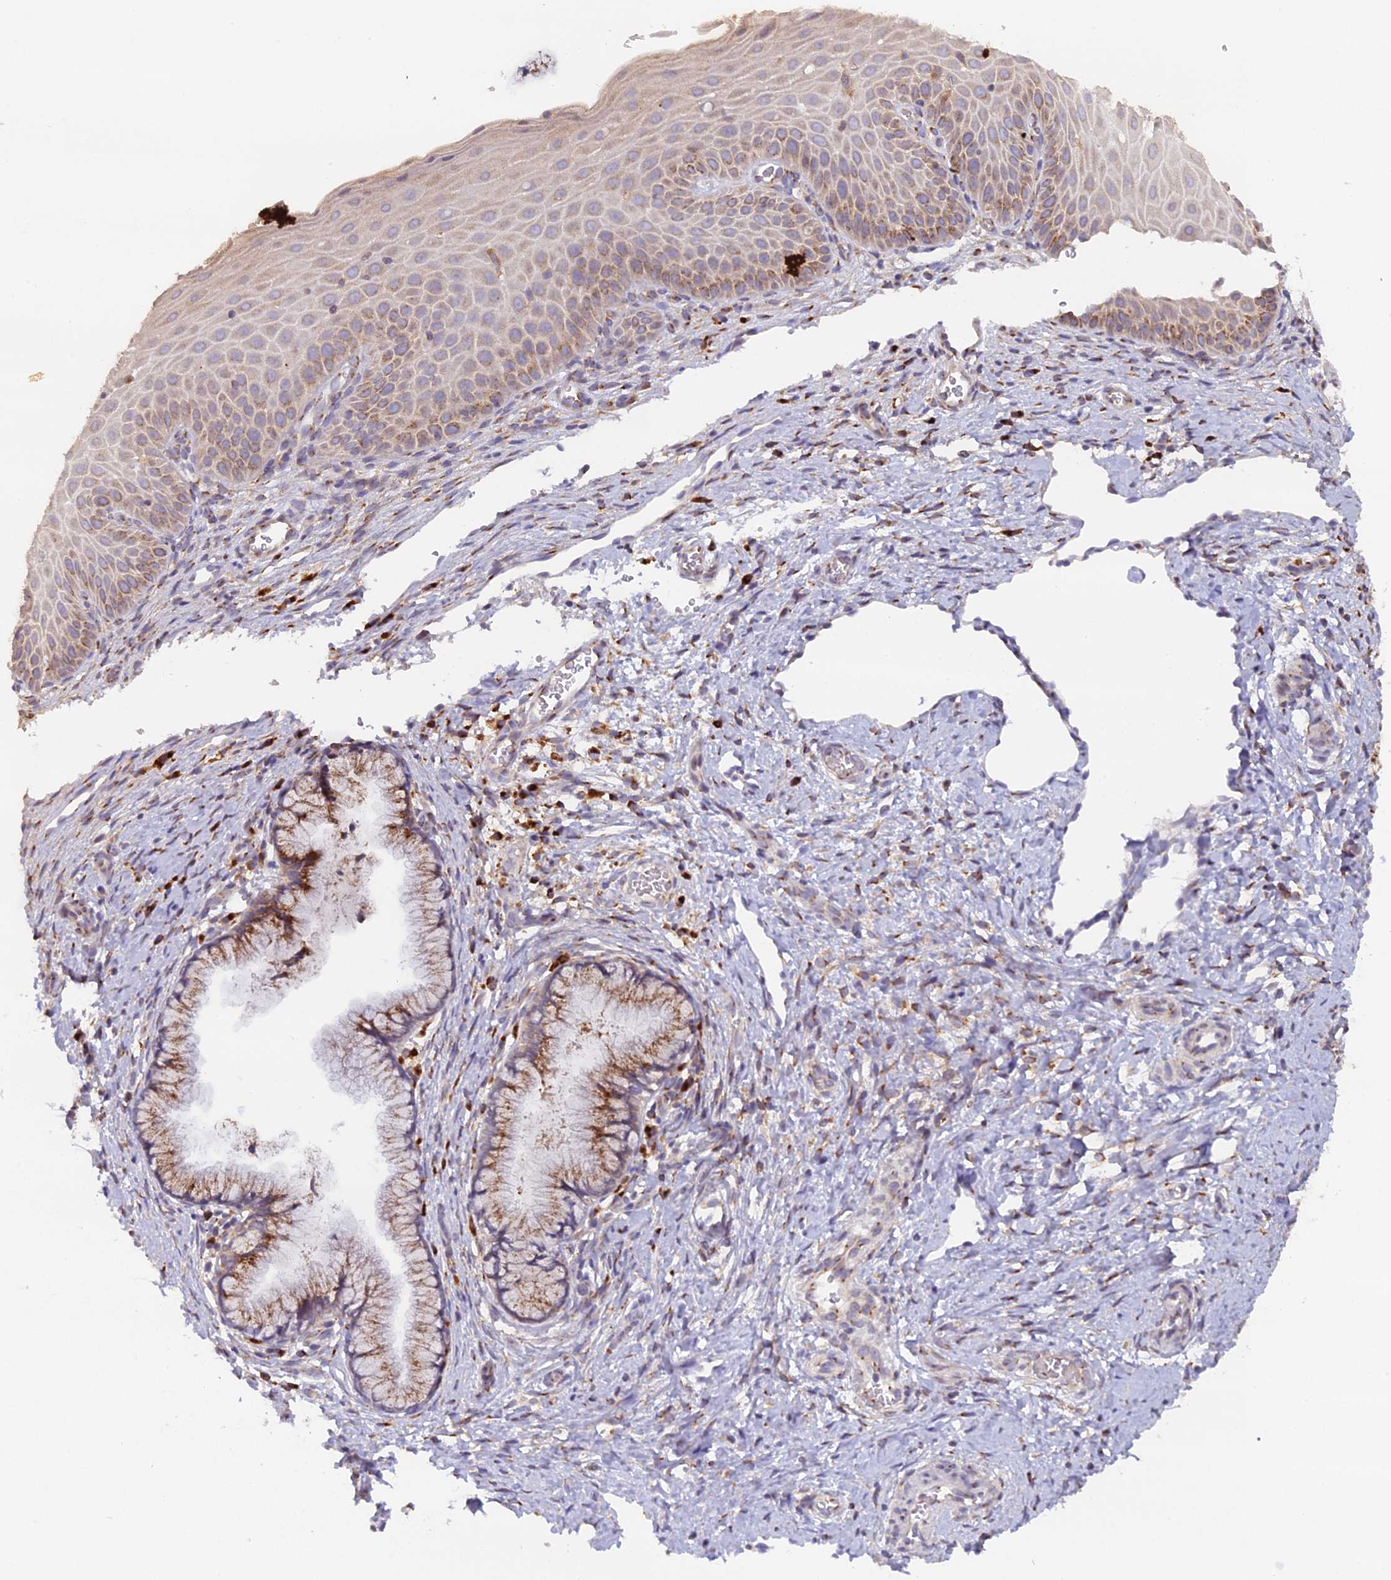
{"staining": {"intensity": "moderate", "quantity": ">75%", "location": "cytoplasmic/membranous"}, "tissue": "cervix", "cell_type": "Glandular cells", "image_type": "normal", "snomed": [{"axis": "morphology", "description": "Normal tissue, NOS"}, {"axis": "topography", "description": "Cervix"}], "caption": "Brown immunohistochemical staining in normal cervix reveals moderate cytoplasmic/membranous positivity in approximately >75% of glandular cells.", "gene": "SNX17", "patient": {"sex": "female", "age": 36}}